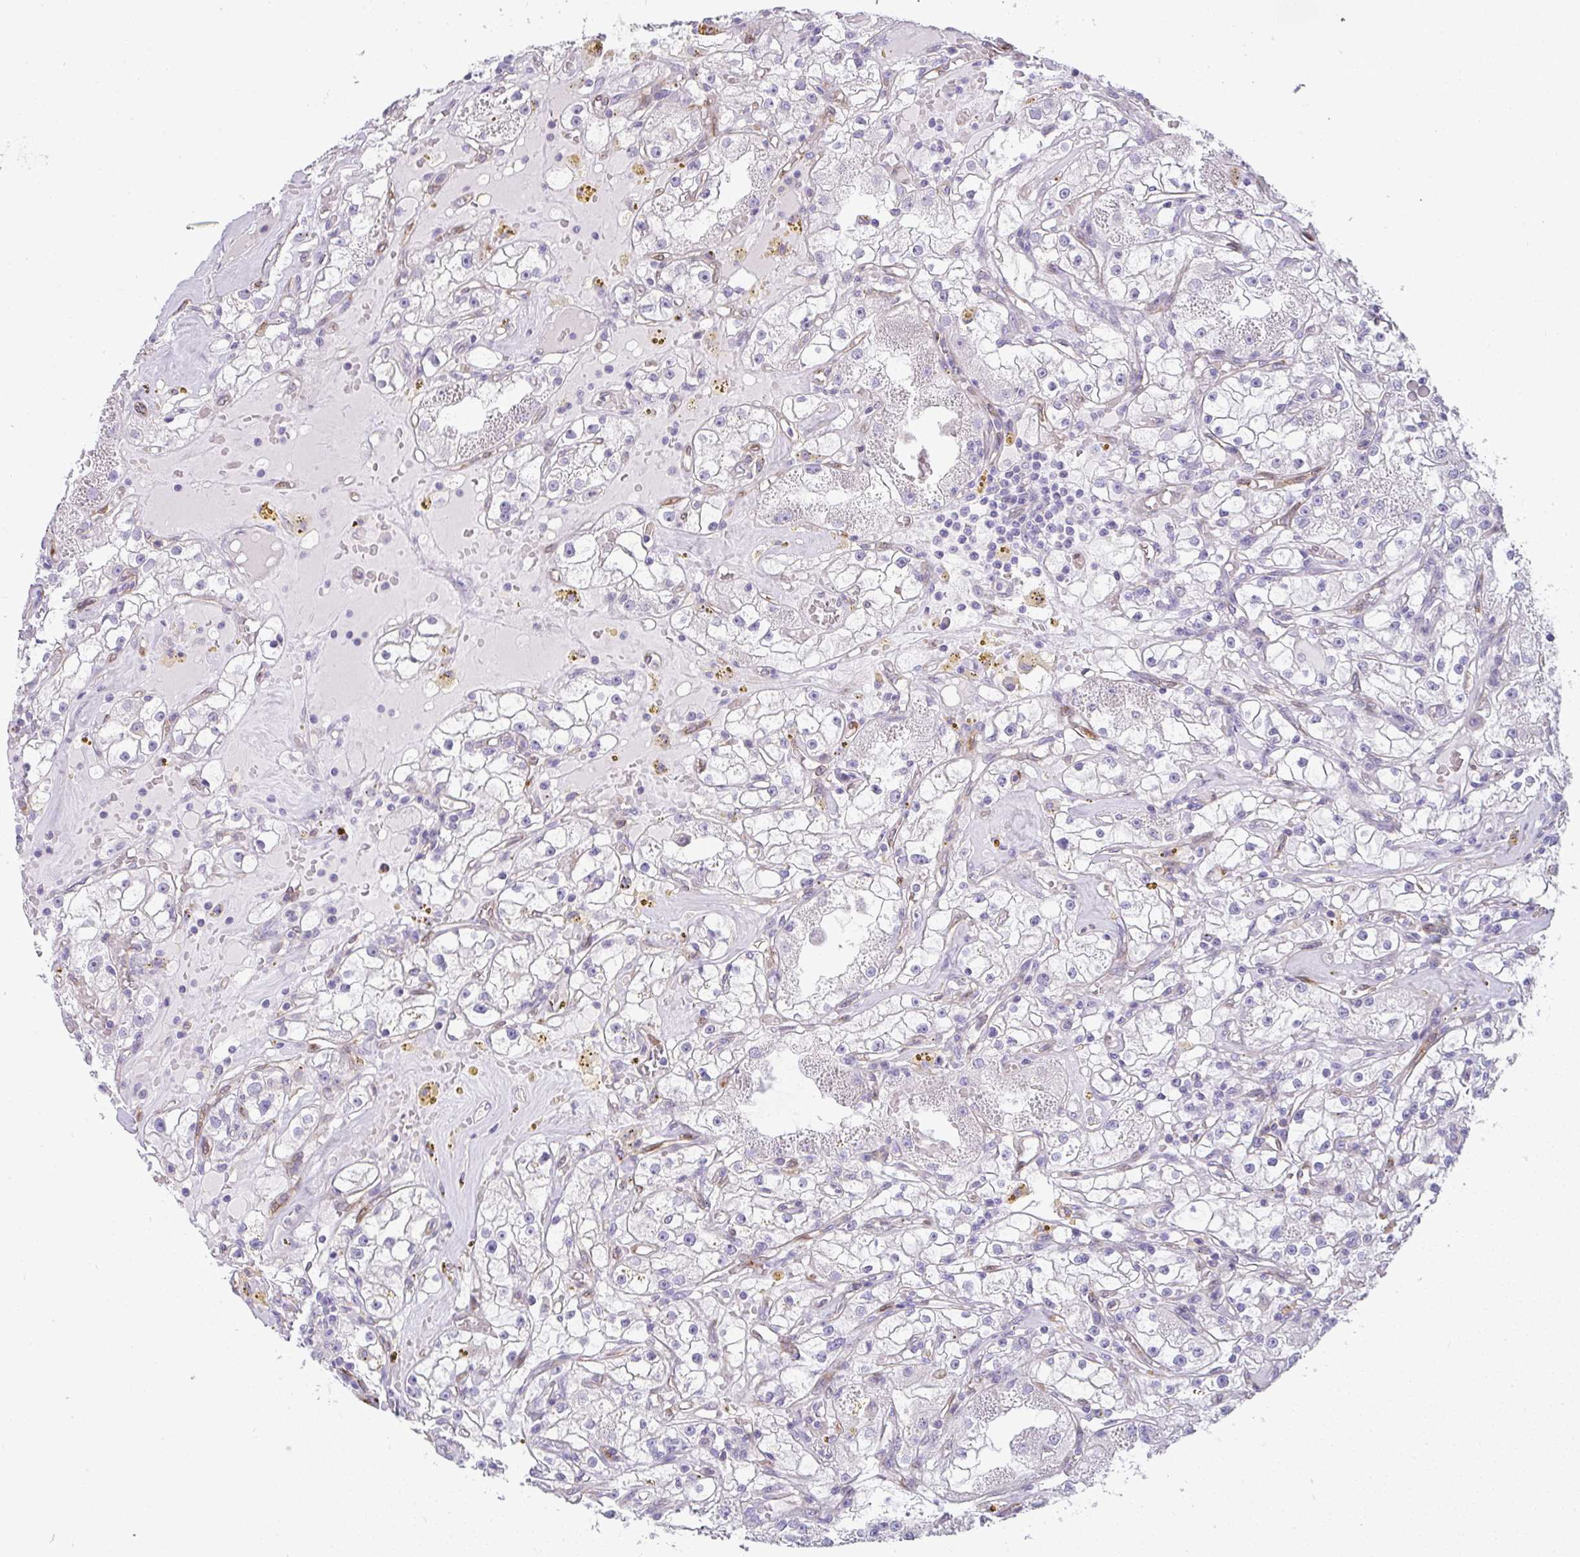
{"staining": {"intensity": "negative", "quantity": "none", "location": "none"}, "tissue": "renal cancer", "cell_type": "Tumor cells", "image_type": "cancer", "snomed": [{"axis": "morphology", "description": "Adenocarcinoma, NOS"}, {"axis": "topography", "description": "Kidney"}], "caption": "Immunohistochemistry photomicrograph of neoplastic tissue: renal cancer (adenocarcinoma) stained with DAB displays no significant protein positivity in tumor cells.", "gene": "LIPE", "patient": {"sex": "male", "age": 56}}